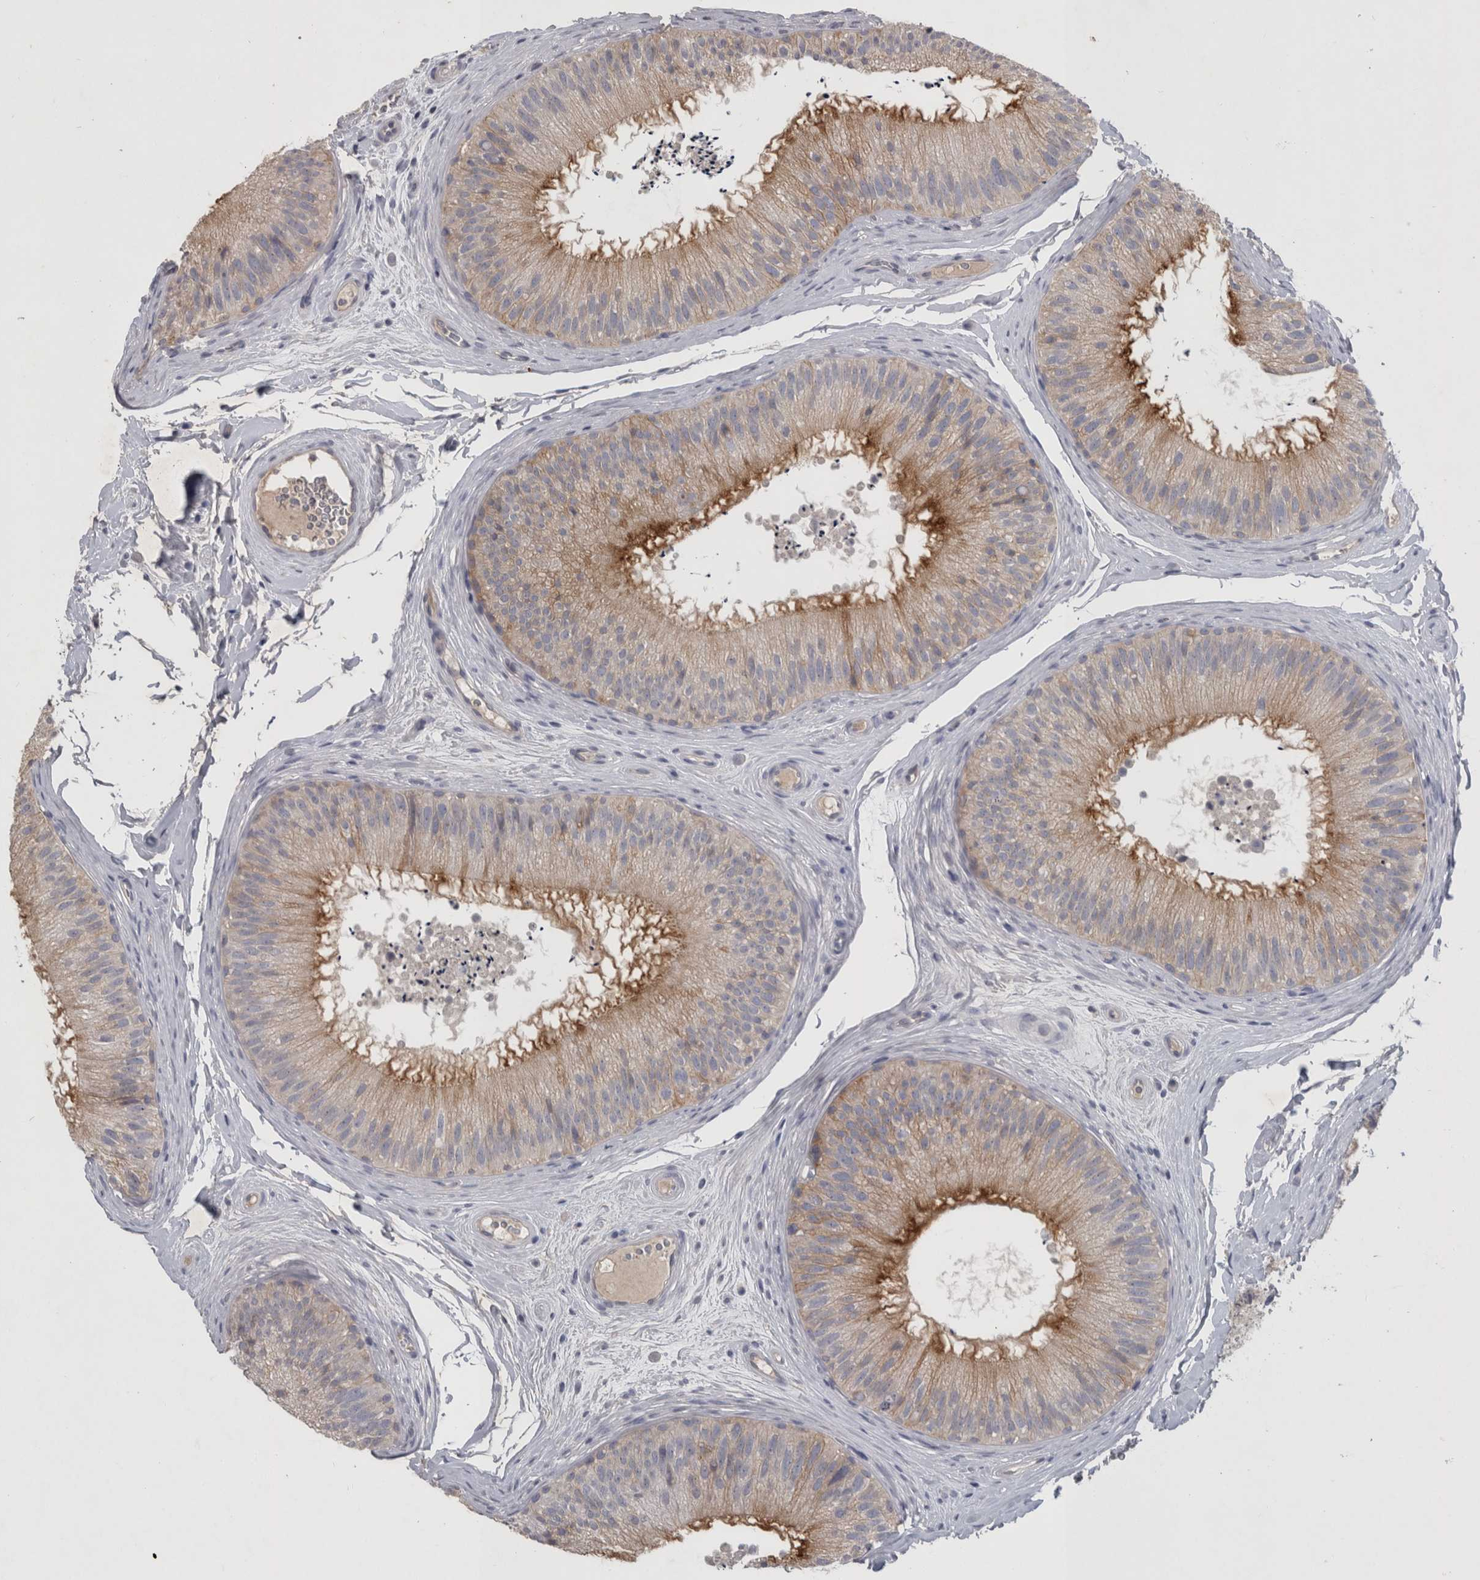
{"staining": {"intensity": "moderate", "quantity": "25%-75%", "location": "cytoplasmic/membranous"}, "tissue": "epididymis", "cell_type": "Glandular cells", "image_type": "normal", "snomed": [{"axis": "morphology", "description": "Normal tissue, NOS"}, {"axis": "topography", "description": "Epididymis"}], "caption": "A brown stain highlights moderate cytoplasmic/membranous expression of a protein in glandular cells of unremarkable human epididymis.", "gene": "SLC22A11", "patient": {"sex": "male", "age": 45}}